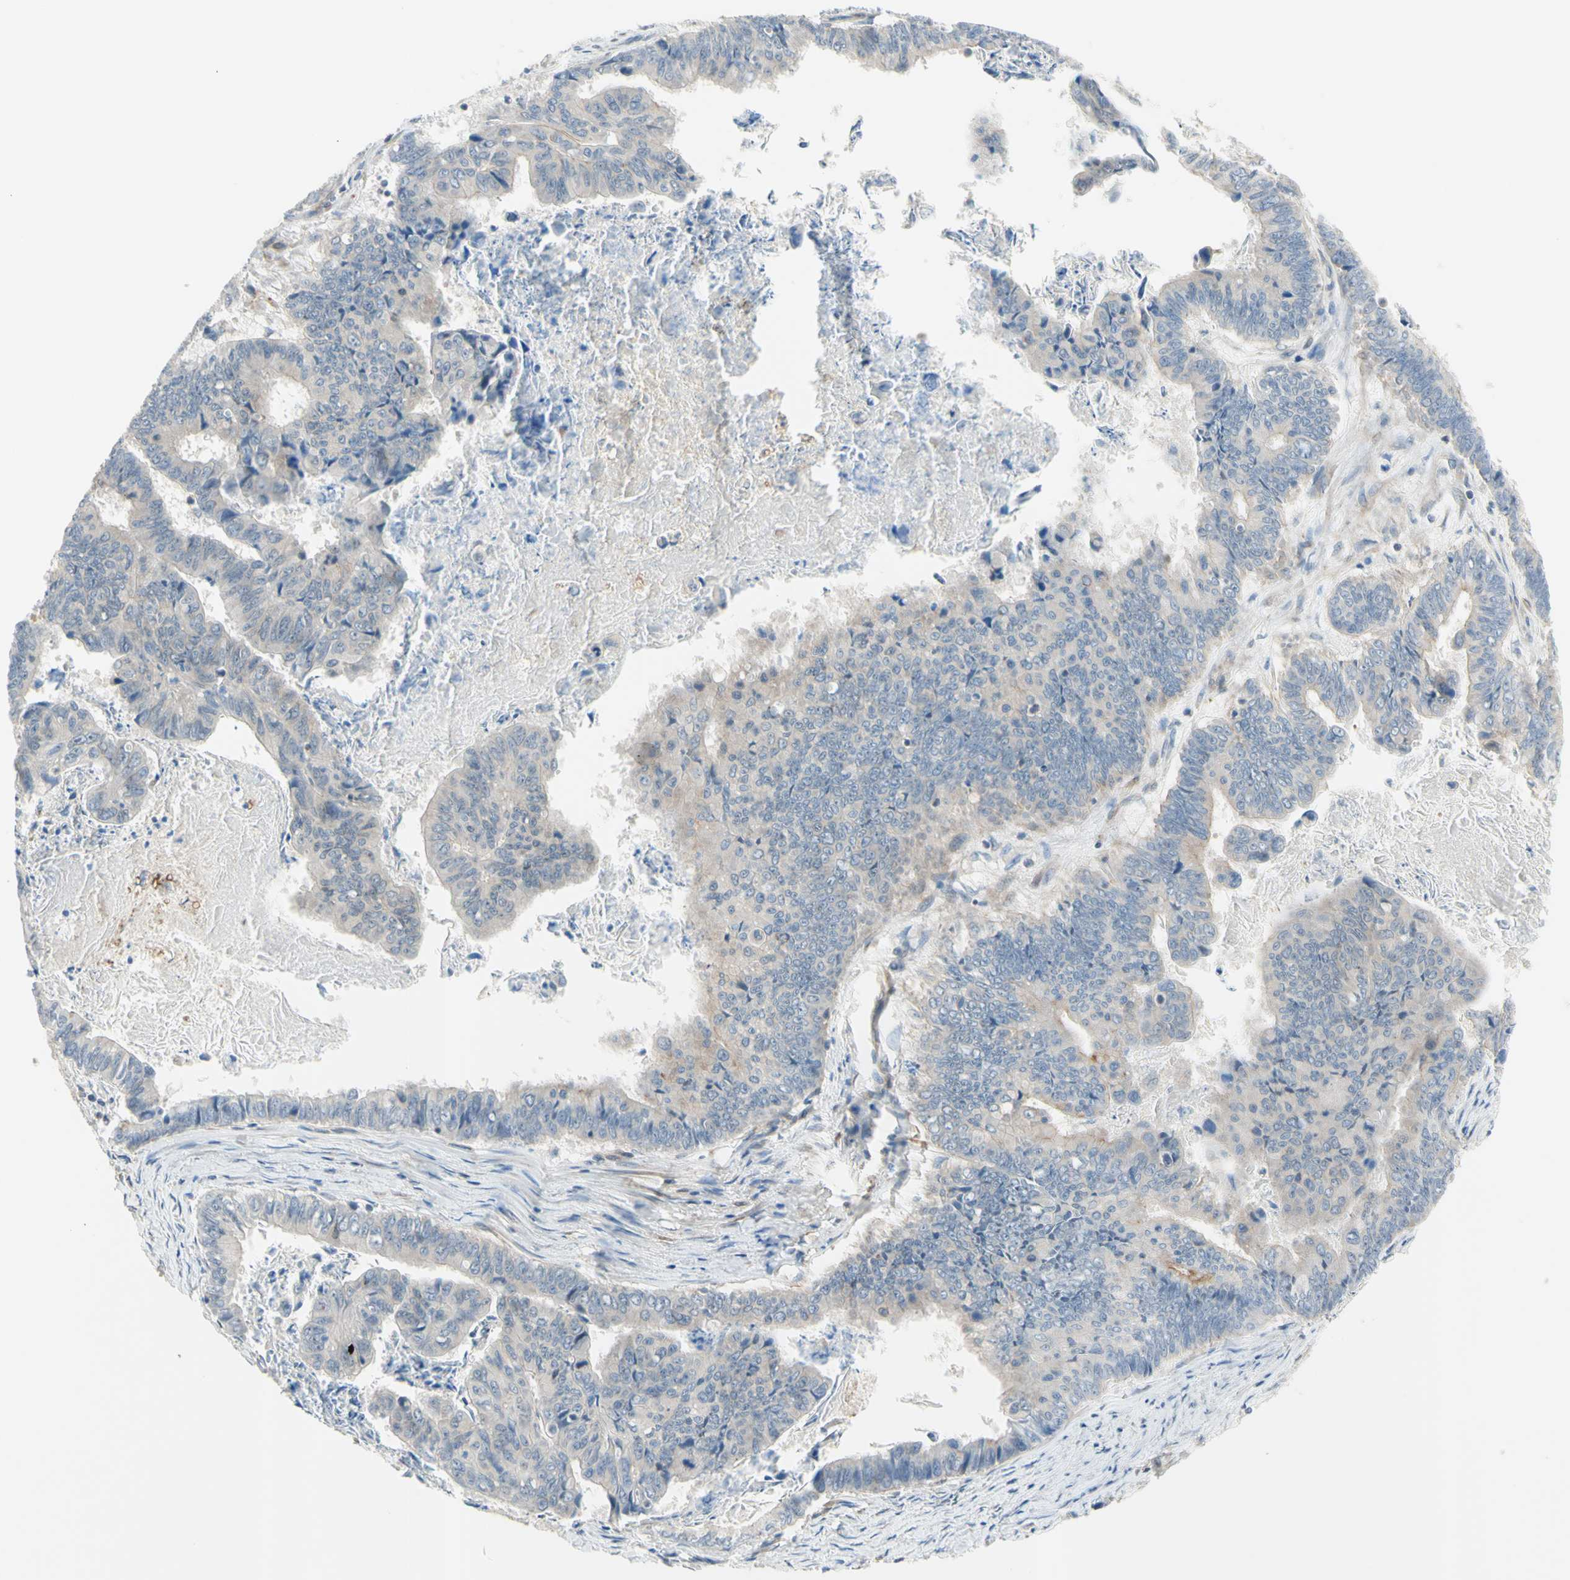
{"staining": {"intensity": "weak", "quantity": "25%-75%", "location": "cytoplasmic/membranous"}, "tissue": "stomach cancer", "cell_type": "Tumor cells", "image_type": "cancer", "snomed": [{"axis": "morphology", "description": "Adenocarcinoma, NOS"}, {"axis": "topography", "description": "Stomach, lower"}], "caption": "The immunohistochemical stain labels weak cytoplasmic/membranous staining in tumor cells of stomach adenocarcinoma tissue. (Brightfield microscopy of DAB IHC at high magnification).", "gene": "TRAF2", "patient": {"sex": "male", "age": 77}}